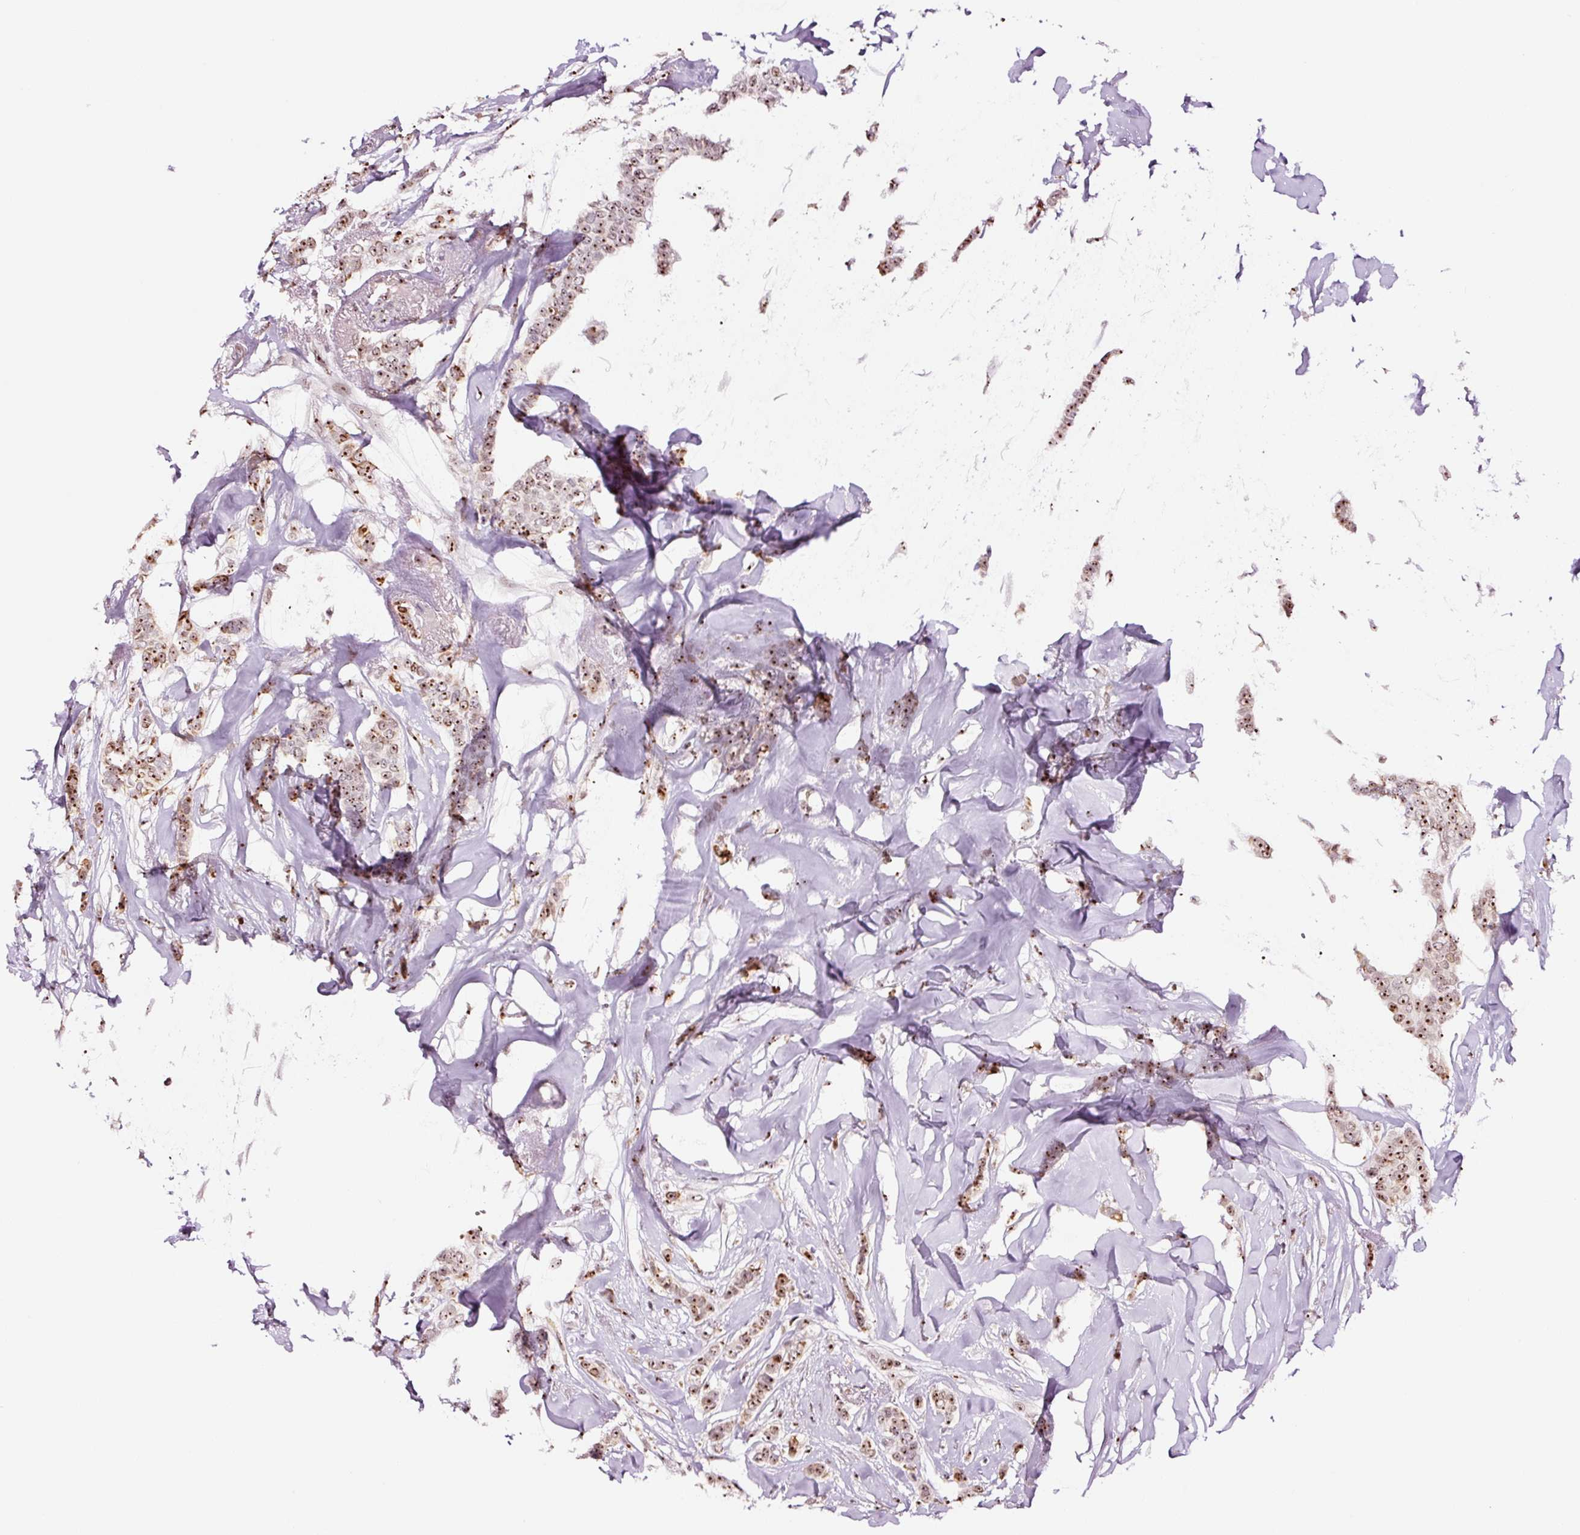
{"staining": {"intensity": "moderate", "quantity": ">75%", "location": "nuclear"}, "tissue": "breast cancer", "cell_type": "Tumor cells", "image_type": "cancer", "snomed": [{"axis": "morphology", "description": "Duct carcinoma"}, {"axis": "topography", "description": "Breast"}], "caption": "Brown immunohistochemical staining in human breast cancer (infiltrating ductal carcinoma) reveals moderate nuclear staining in about >75% of tumor cells. (Brightfield microscopy of DAB IHC at high magnification).", "gene": "GNL3", "patient": {"sex": "female", "age": 72}}